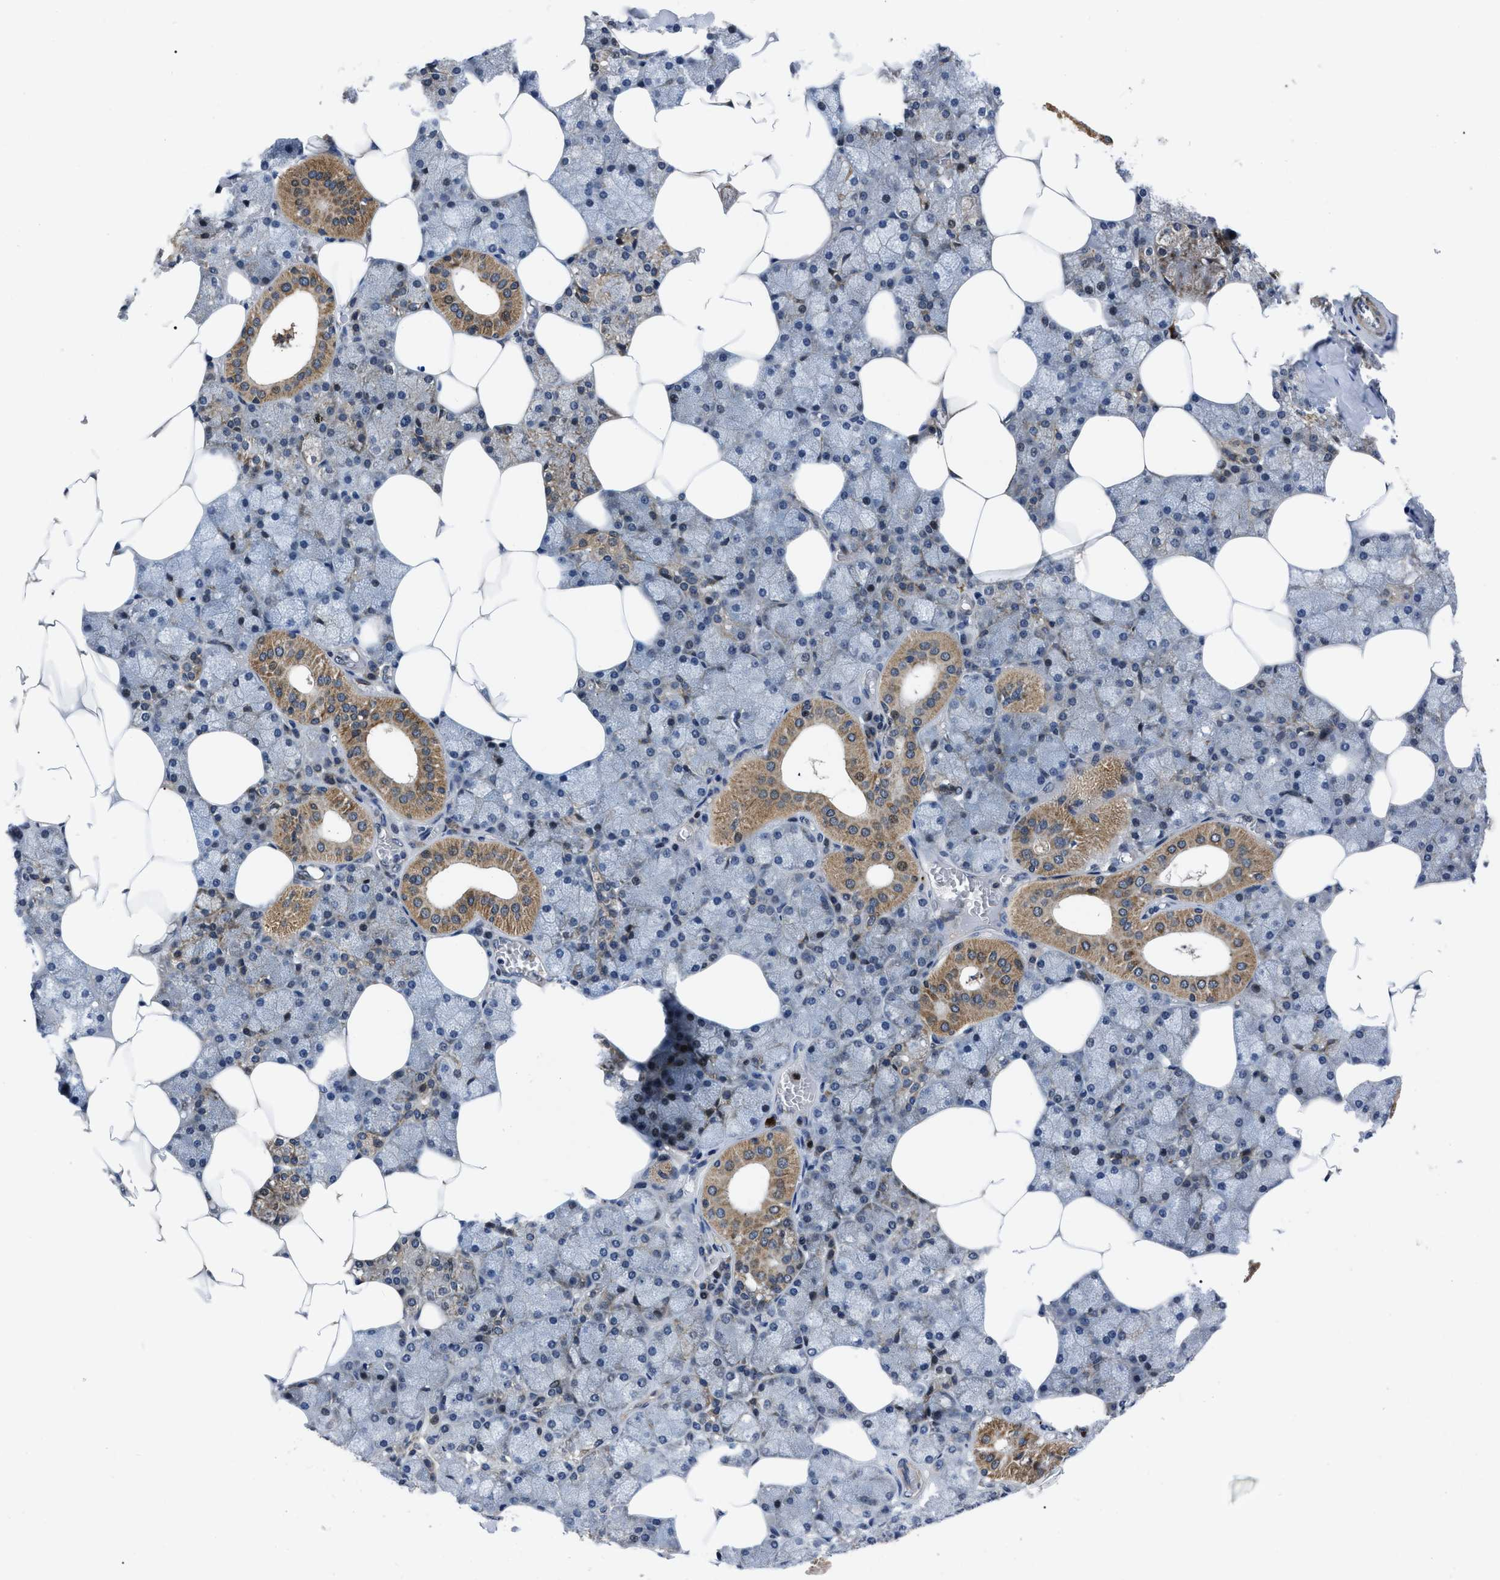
{"staining": {"intensity": "moderate", "quantity": "25%-75%", "location": "cytoplasmic/membranous"}, "tissue": "salivary gland", "cell_type": "Glandular cells", "image_type": "normal", "snomed": [{"axis": "morphology", "description": "Normal tissue, NOS"}, {"axis": "topography", "description": "Salivary gland"}], "caption": "Immunohistochemical staining of unremarkable salivary gland reveals medium levels of moderate cytoplasmic/membranous expression in approximately 25%-75% of glandular cells.", "gene": "PPWD1", "patient": {"sex": "male", "age": 62}}